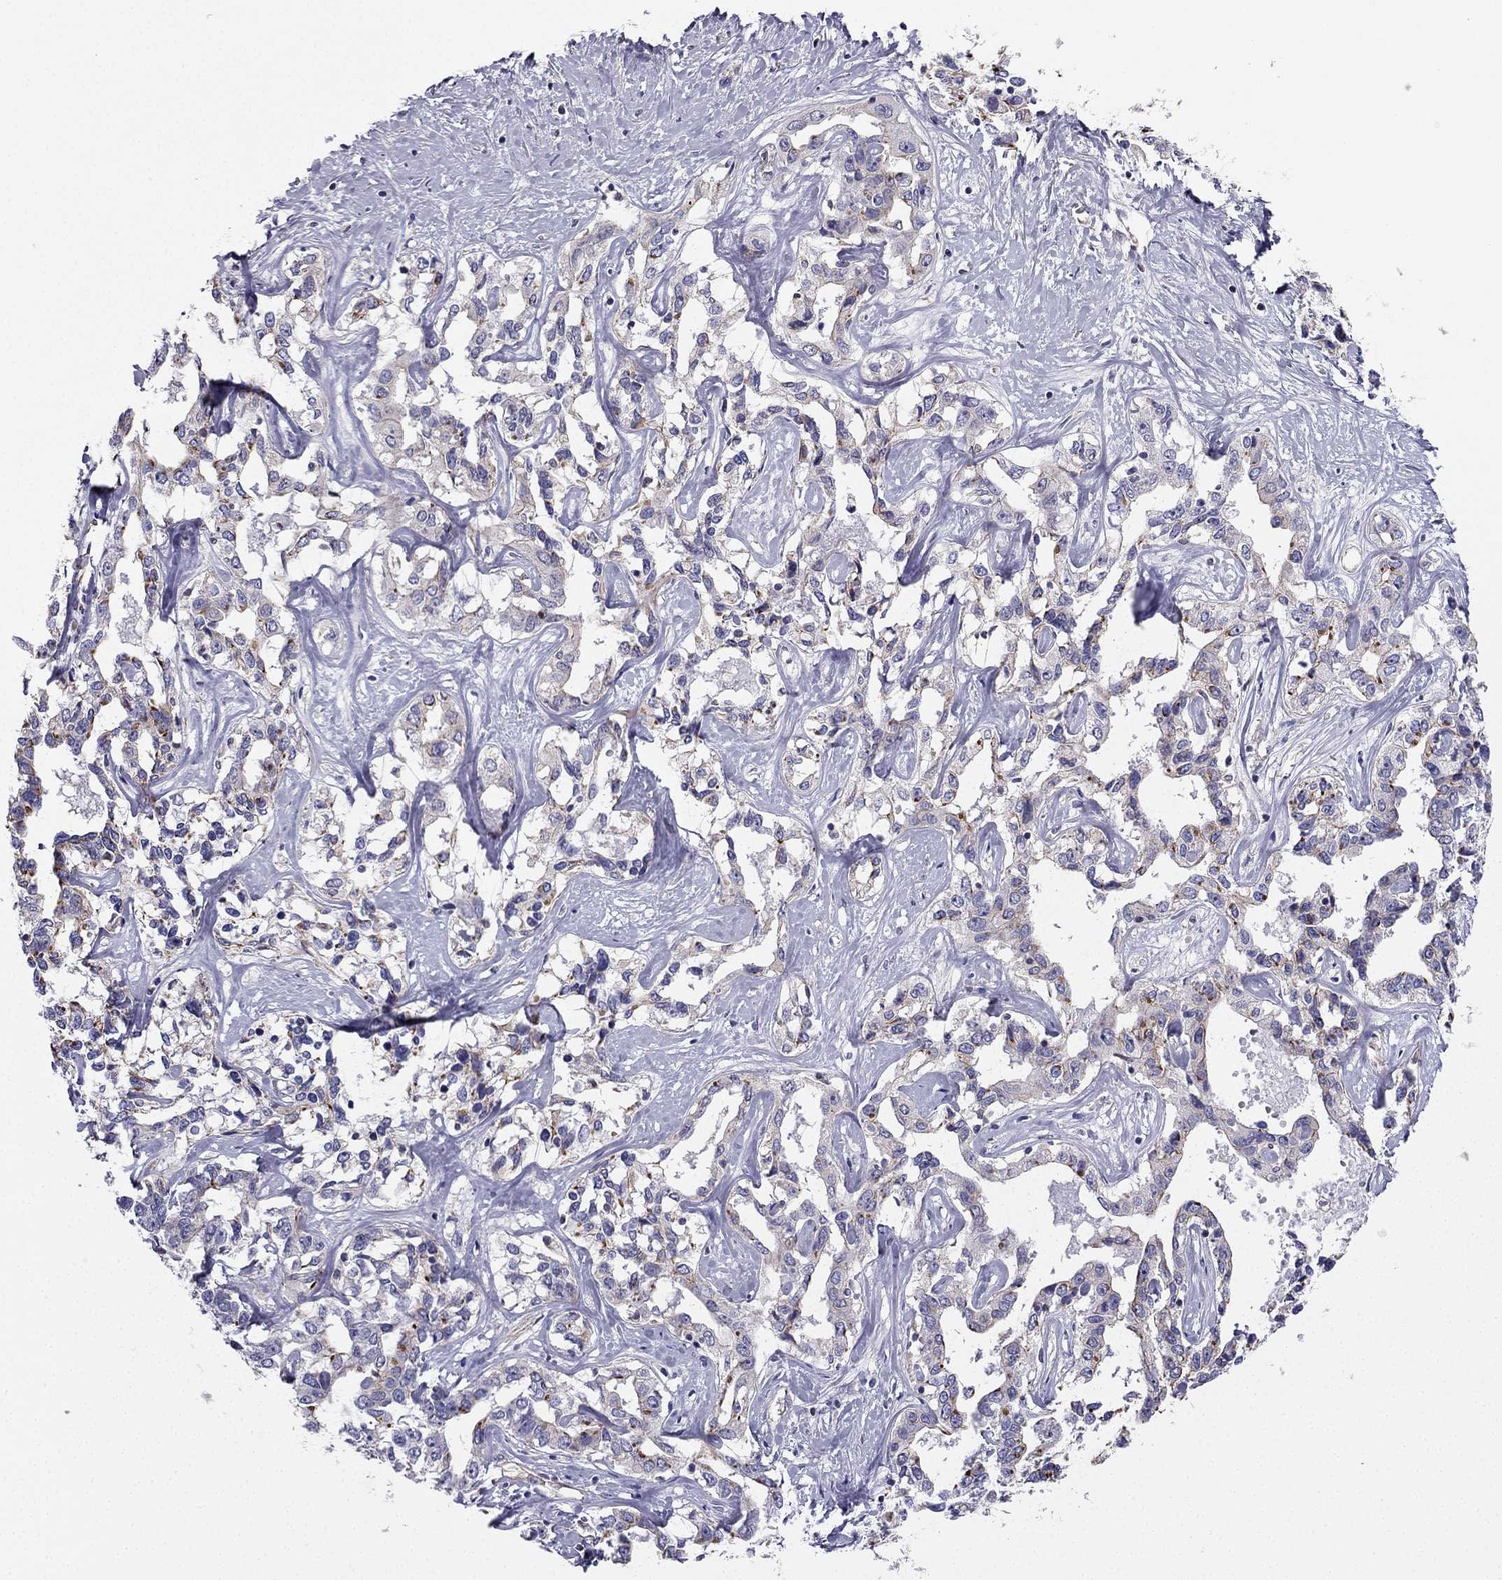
{"staining": {"intensity": "weak", "quantity": "<25%", "location": "cytoplasmic/membranous"}, "tissue": "liver cancer", "cell_type": "Tumor cells", "image_type": "cancer", "snomed": [{"axis": "morphology", "description": "Cholangiocarcinoma"}, {"axis": "topography", "description": "Liver"}], "caption": "Photomicrograph shows no protein staining in tumor cells of liver cancer (cholangiocarcinoma) tissue.", "gene": "ENOX1", "patient": {"sex": "male", "age": 59}}